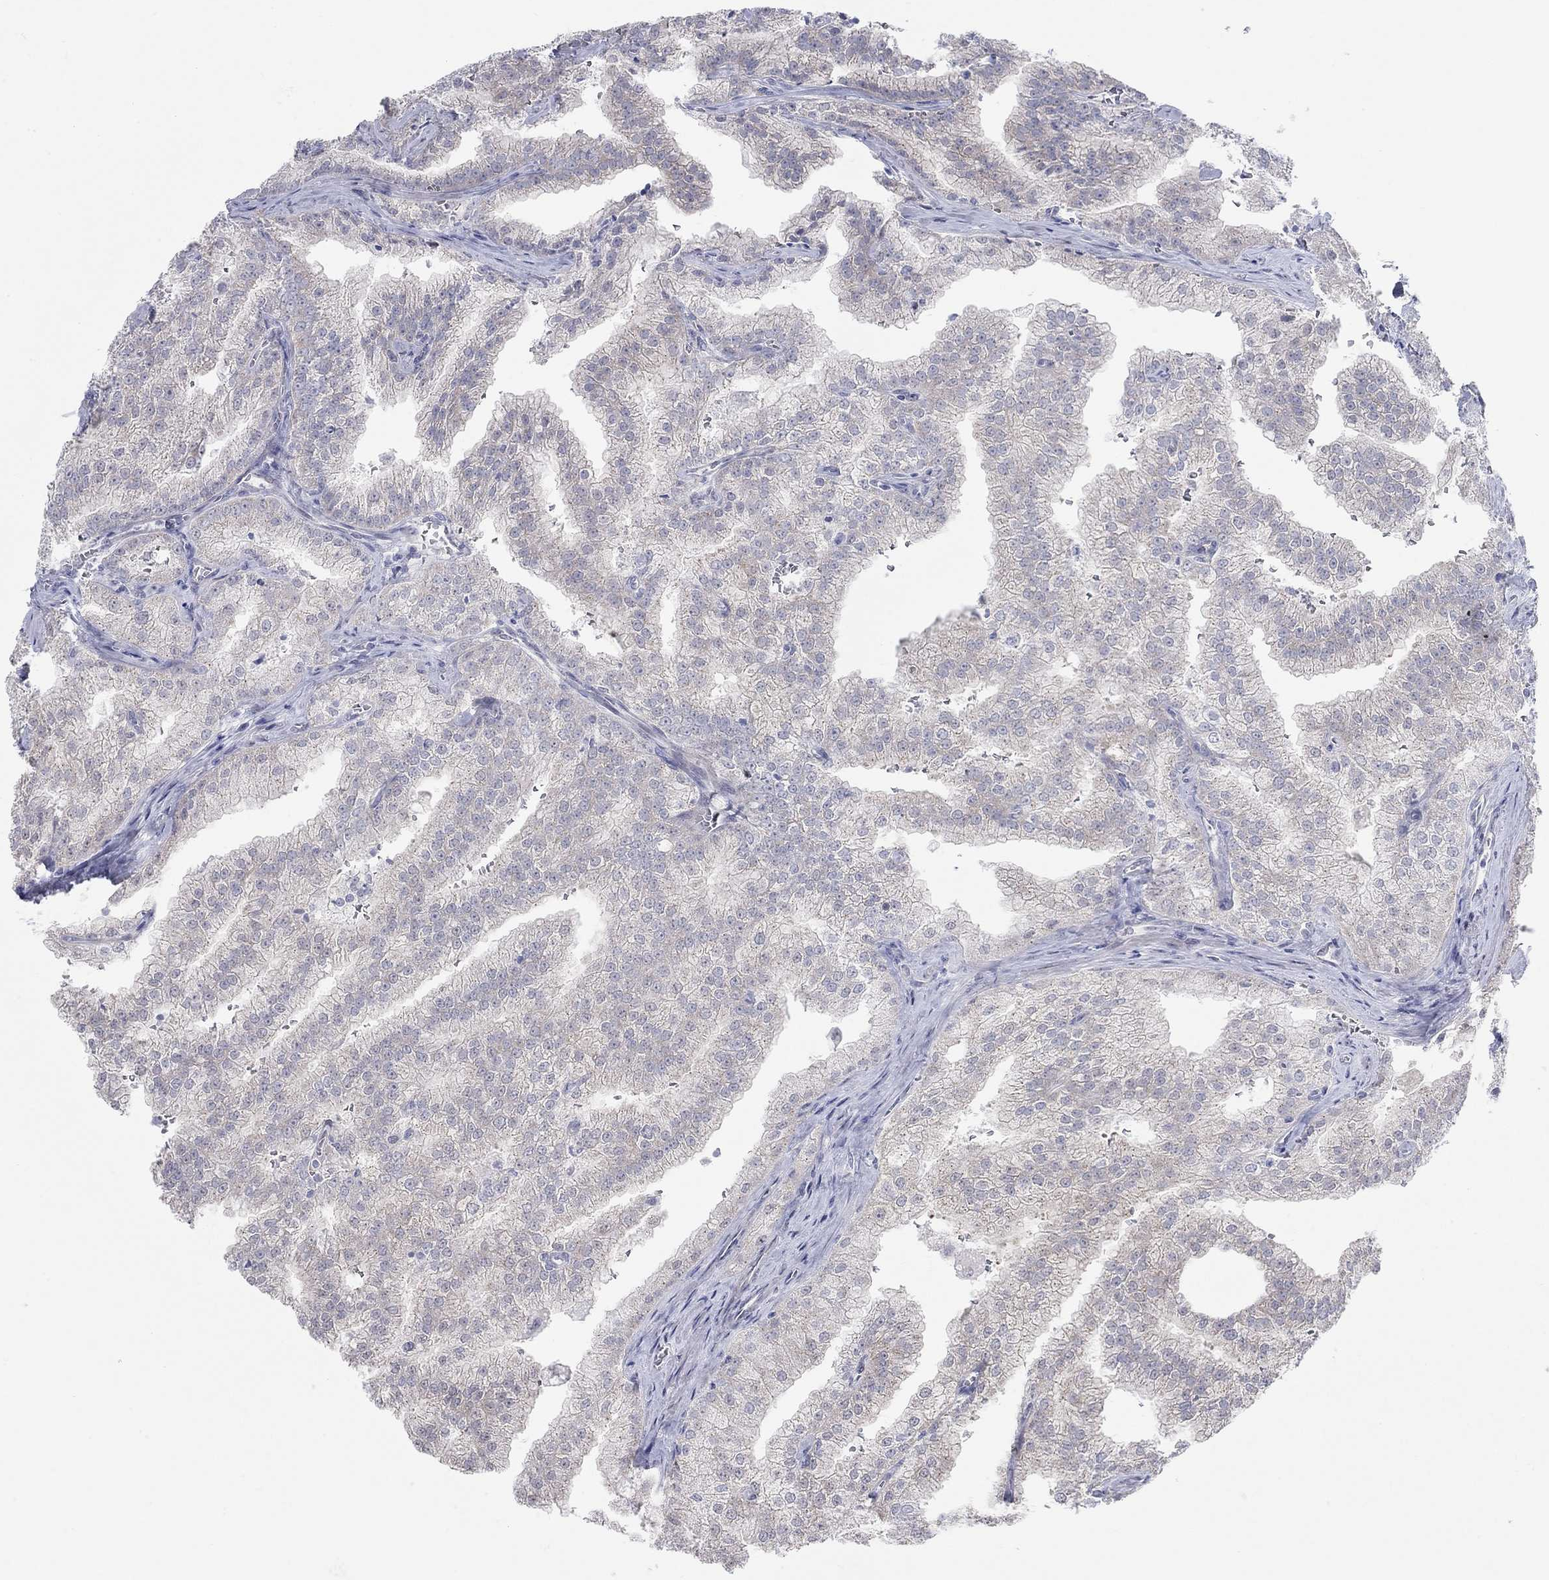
{"staining": {"intensity": "negative", "quantity": "none", "location": "none"}, "tissue": "prostate cancer", "cell_type": "Tumor cells", "image_type": "cancer", "snomed": [{"axis": "morphology", "description": "Adenocarcinoma, NOS"}, {"axis": "topography", "description": "Prostate"}], "caption": "Image shows no significant protein staining in tumor cells of adenocarcinoma (prostate).", "gene": "WASF3", "patient": {"sex": "male", "age": 70}}